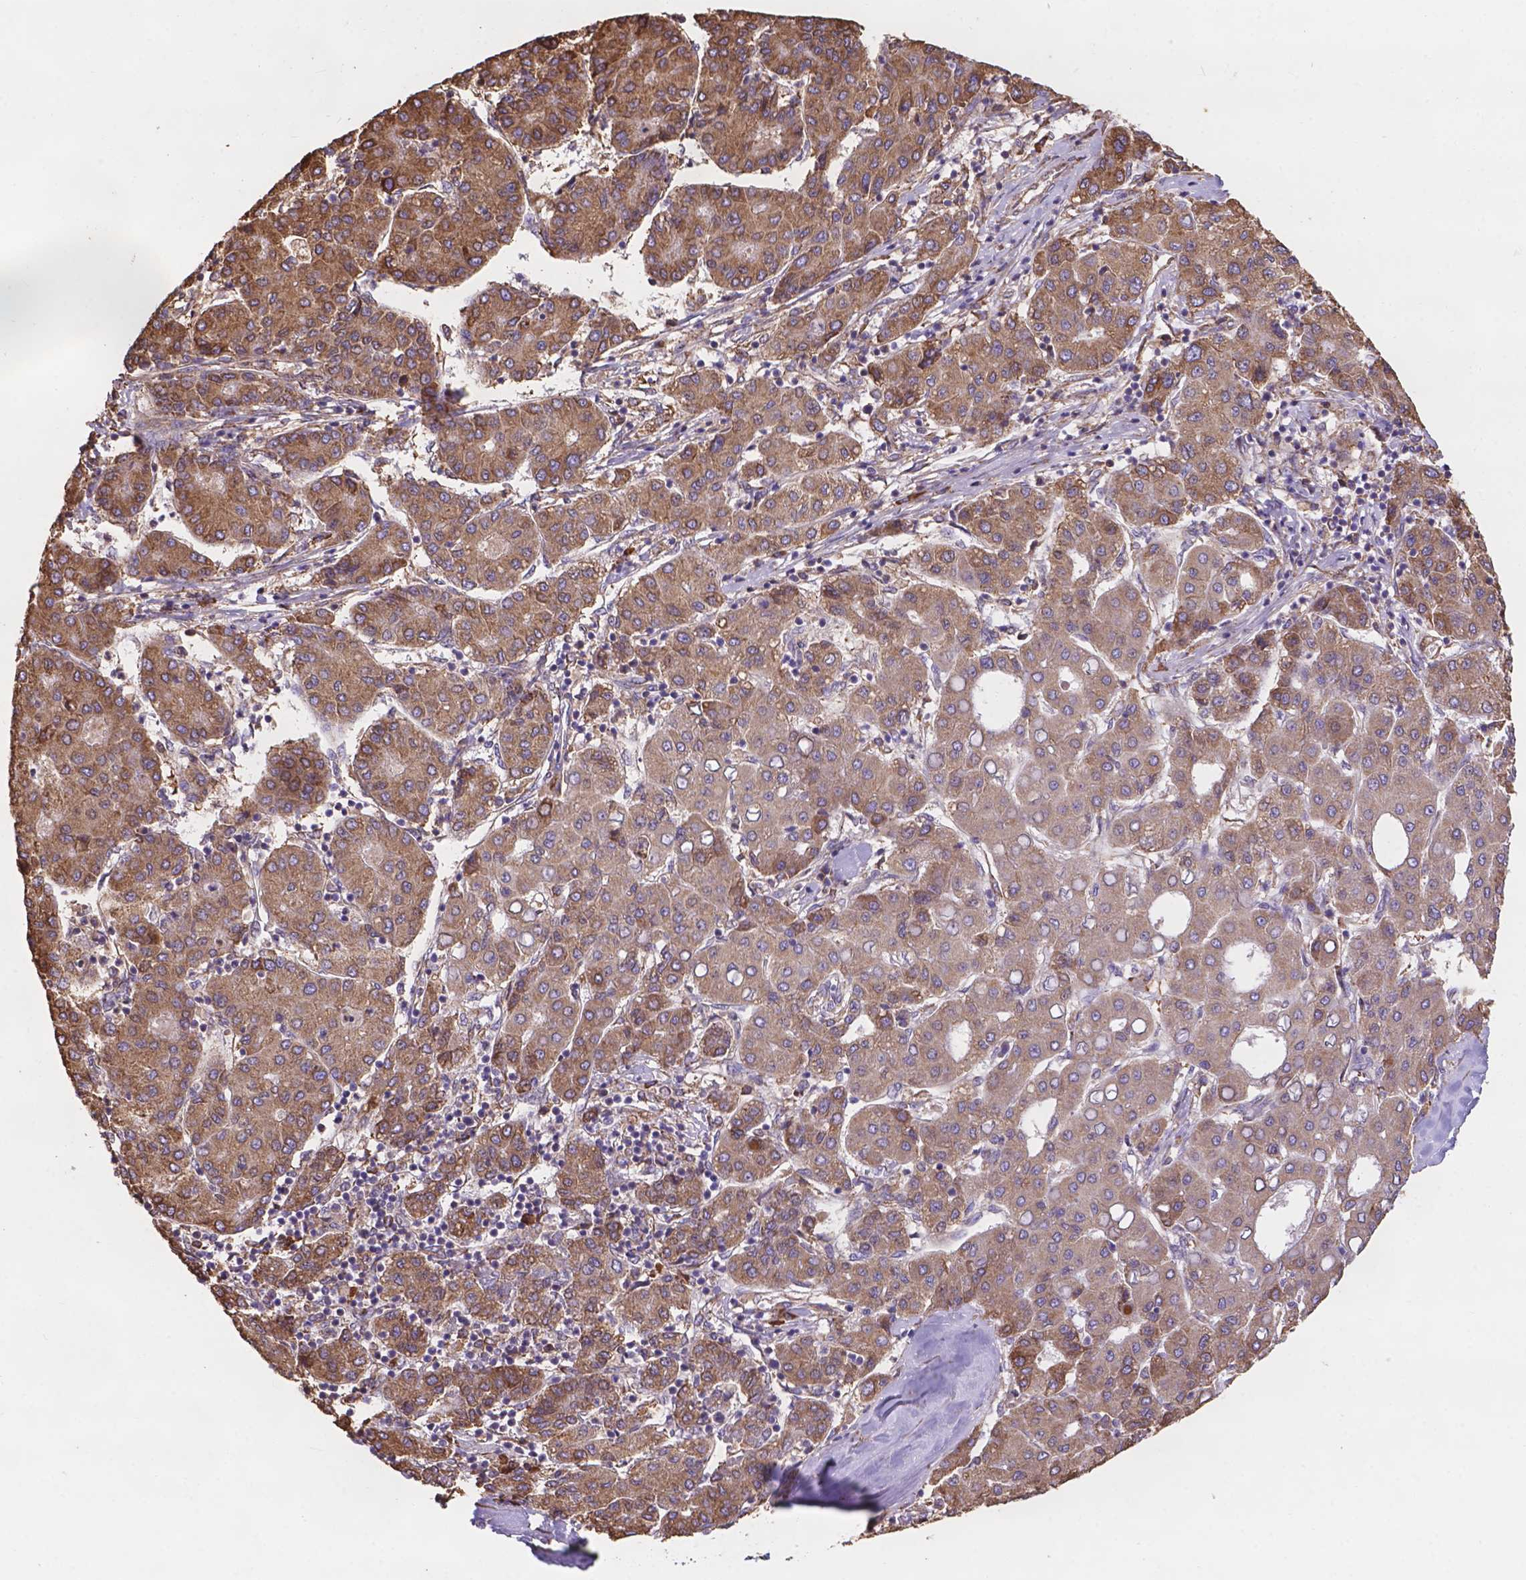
{"staining": {"intensity": "moderate", "quantity": ">75%", "location": "cytoplasmic/membranous"}, "tissue": "liver cancer", "cell_type": "Tumor cells", "image_type": "cancer", "snomed": [{"axis": "morphology", "description": "Carcinoma, Hepatocellular, NOS"}, {"axis": "topography", "description": "Liver"}], "caption": "This is an image of IHC staining of liver cancer (hepatocellular carcinoma), which shows moderate staining in the cytoplasmic/membranous of tumor cells.", "gene": "IPO11", "patient": {"sex": "male", "age": 65}}